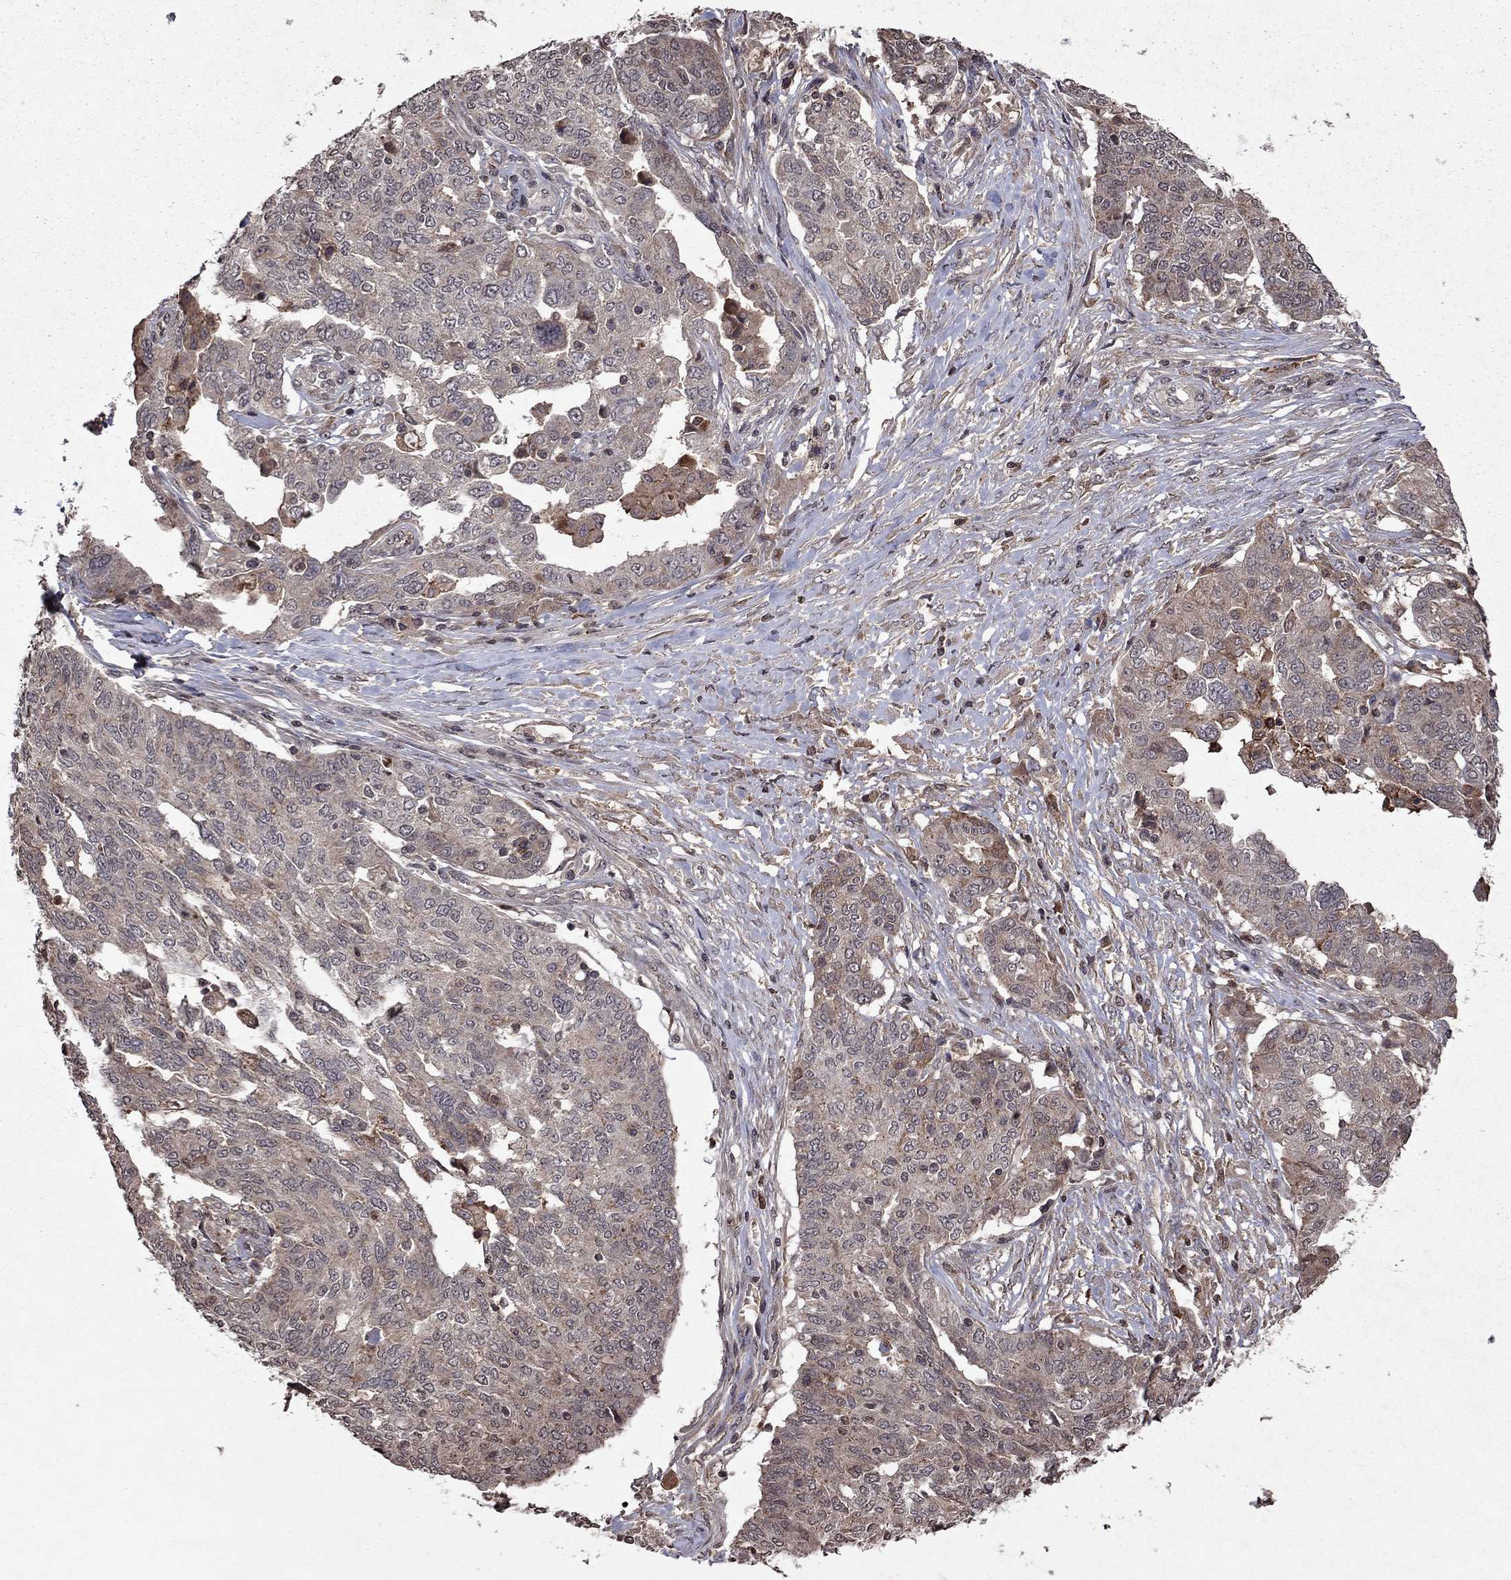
{"staining": {"intensity": "negative", "quantity": "none", "location": "none"}, "tissue": "ovarian cancer", "cell_type": "Tumor cells", "image_type": "cancer", "snomed": [{"axis": "morphology", "description": "Cystadenocarcinoma, serous, NOS"}, {"axis": "topography", "description": "Ovary"}], "caption": "IHC photomicrograph of ovarian cancer stained for a protein (brown), which reveals no expression in tumor cells. (Immunohistochemistry (ihc), brightfield microscopy, high magnification).", "gene": "NLGN1", "patient": {"sex": "female", "age": 67}}